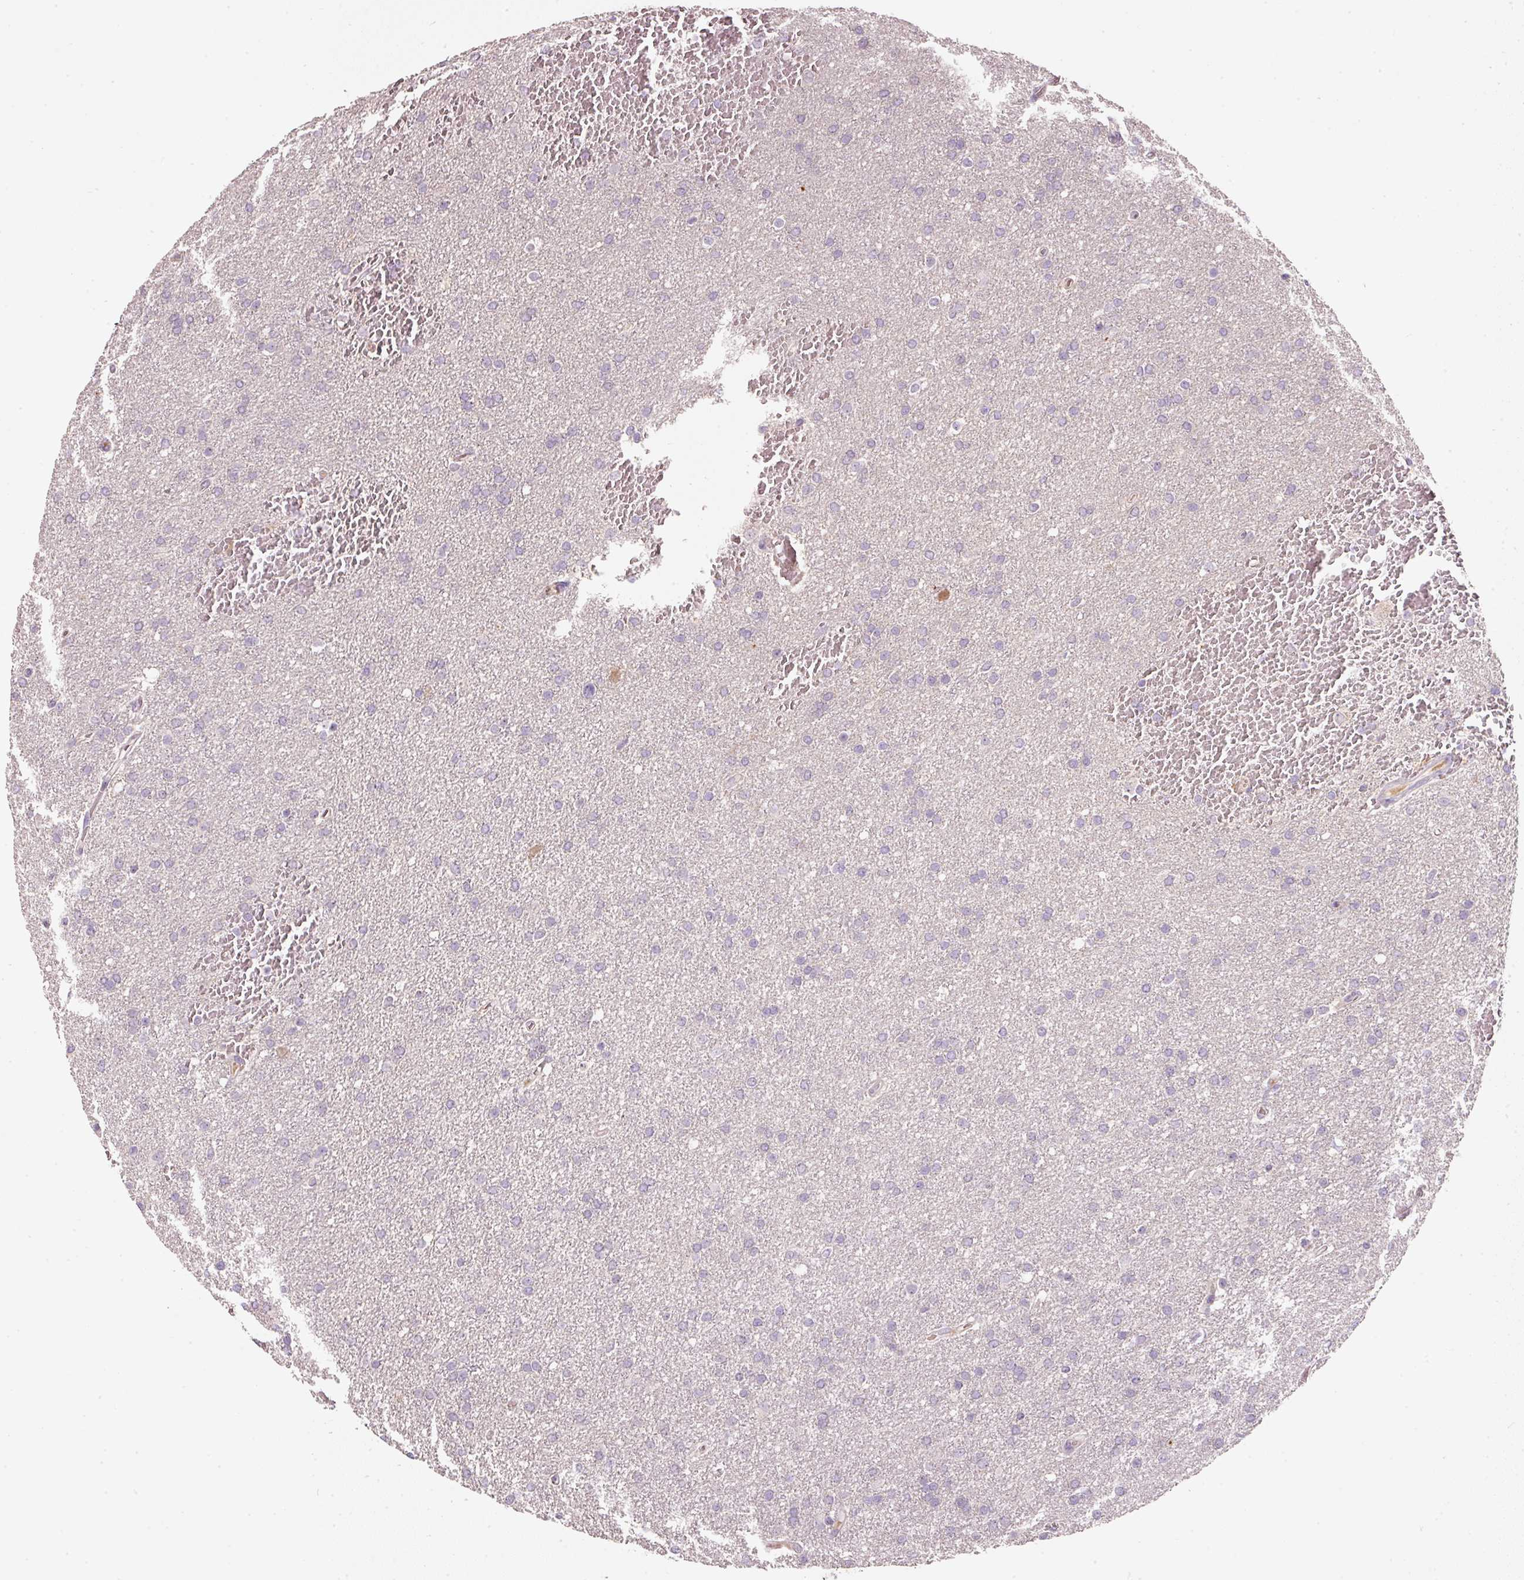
{"staining": {"intensity": "negative", "quantity": "none", "location": "none"}, "tissue": "glioma", "cell_type": "Tumor cells", "image_type": "cancer", "snomed": [{"axis": "morphology", "description": "Glioma, malignant, High grade"}, {"axis": "topography", "description": "Cerebral cortex"}], "caption": "The photomicrograph demonstrates no staining of tumor cells in malignant high-grade glioma. (DAB immunohistochemistry with hematoxylin counter stain).", "gene": "TMEM37", "patient": {"sex": "female", "age": 36}}